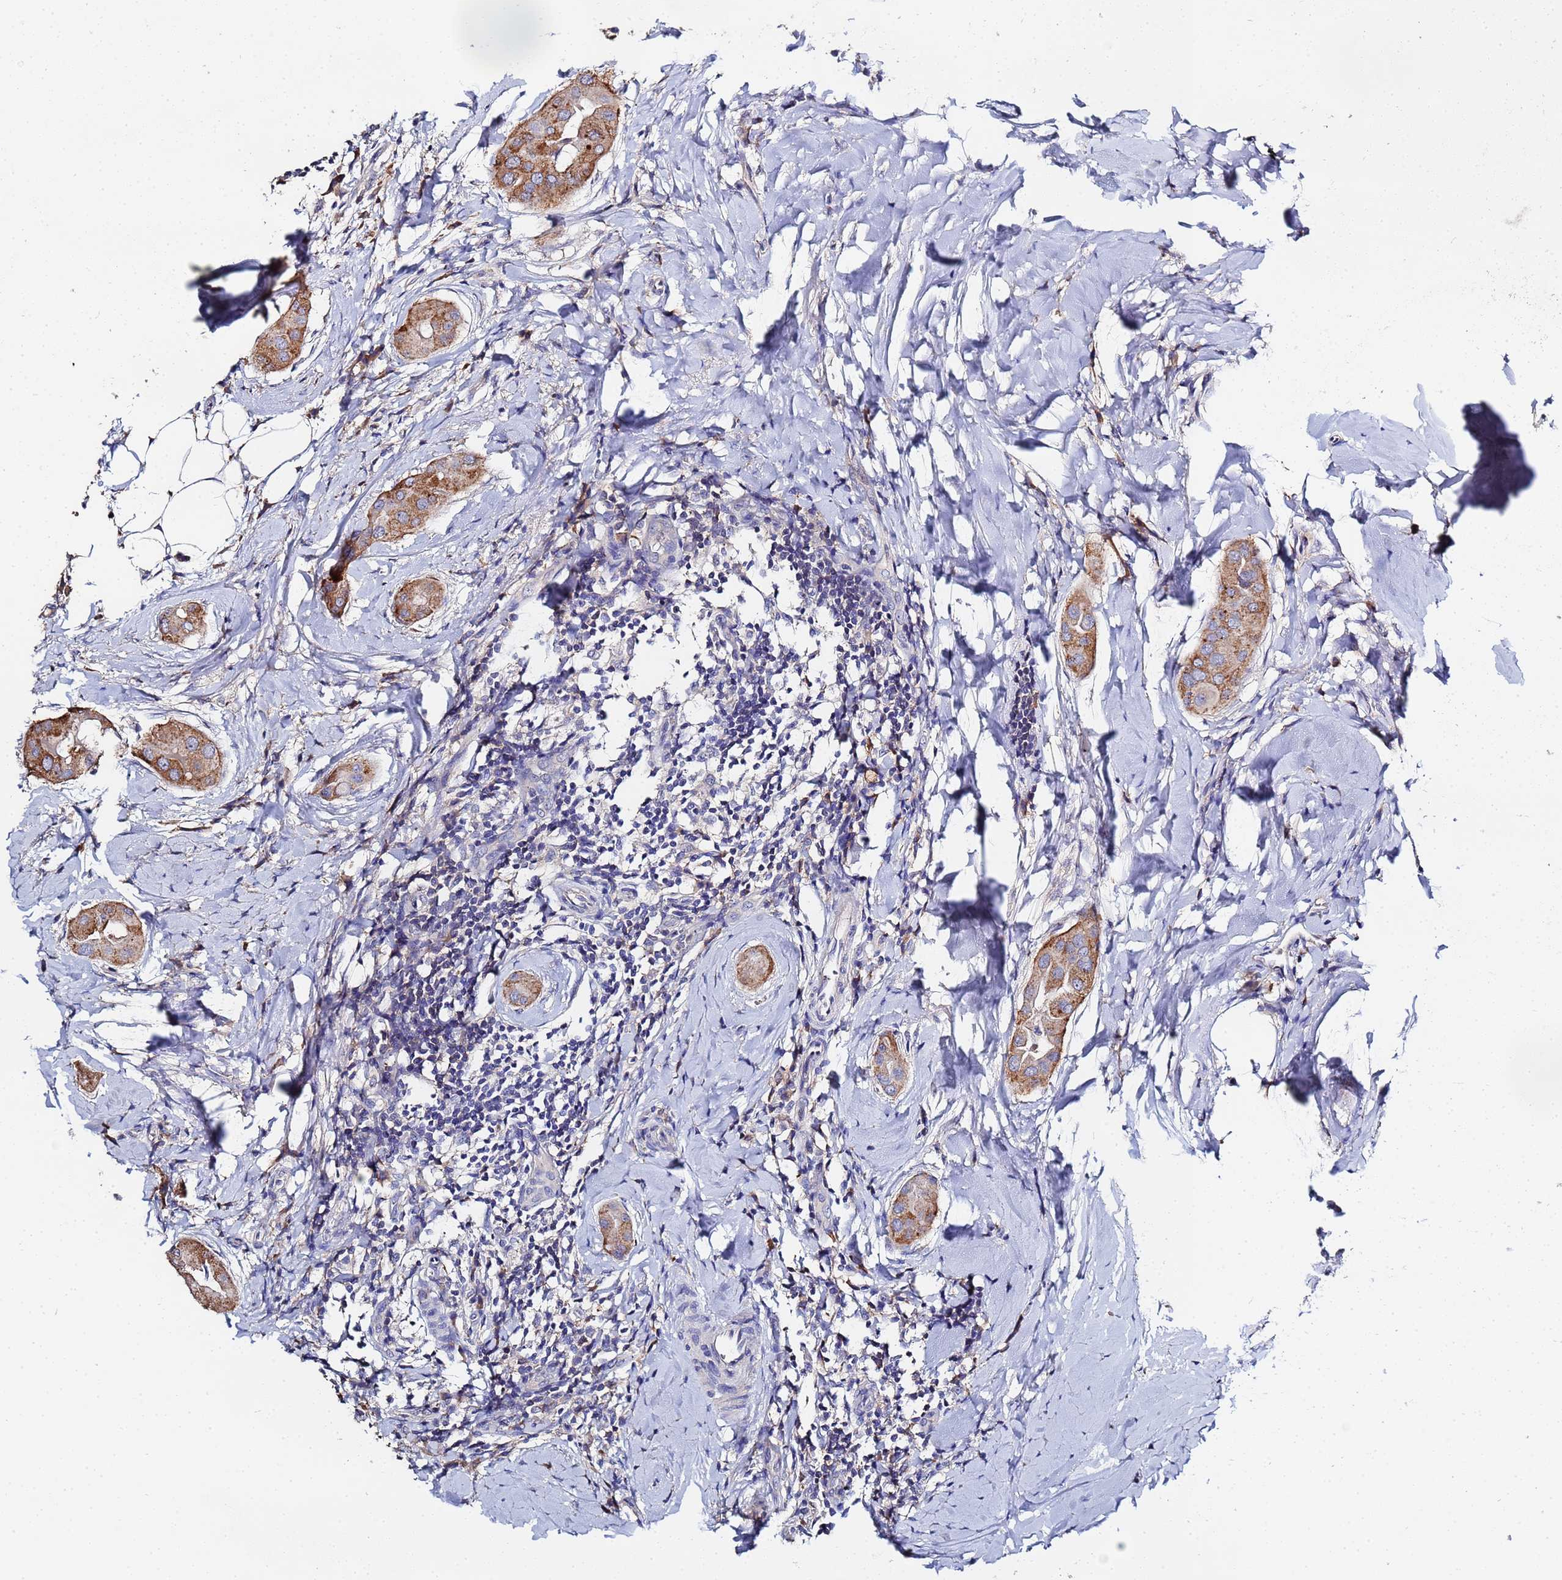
{"staining": {"intensity": "moderate", "quantity": ">75%", "location": "cytoplasmic/membranous"}, "tissue": "thyroid cancer", "cell_type": "Tumor cells", "image_type": "cancer", "snomed": [{"axis": "morphology", "description": "Papillary adenocarcinoma, NOS"}, {"axis": "topography", "description": "Thyroid gland"}], "caption": "A brown stain highlights moderate cytoplasmic/membranous expression of a protein in human papillary adenocarcinoma (thyroid) tumor cells.", "gene": "TCP10L", "patient": {"sex": "male", "age": 33}}